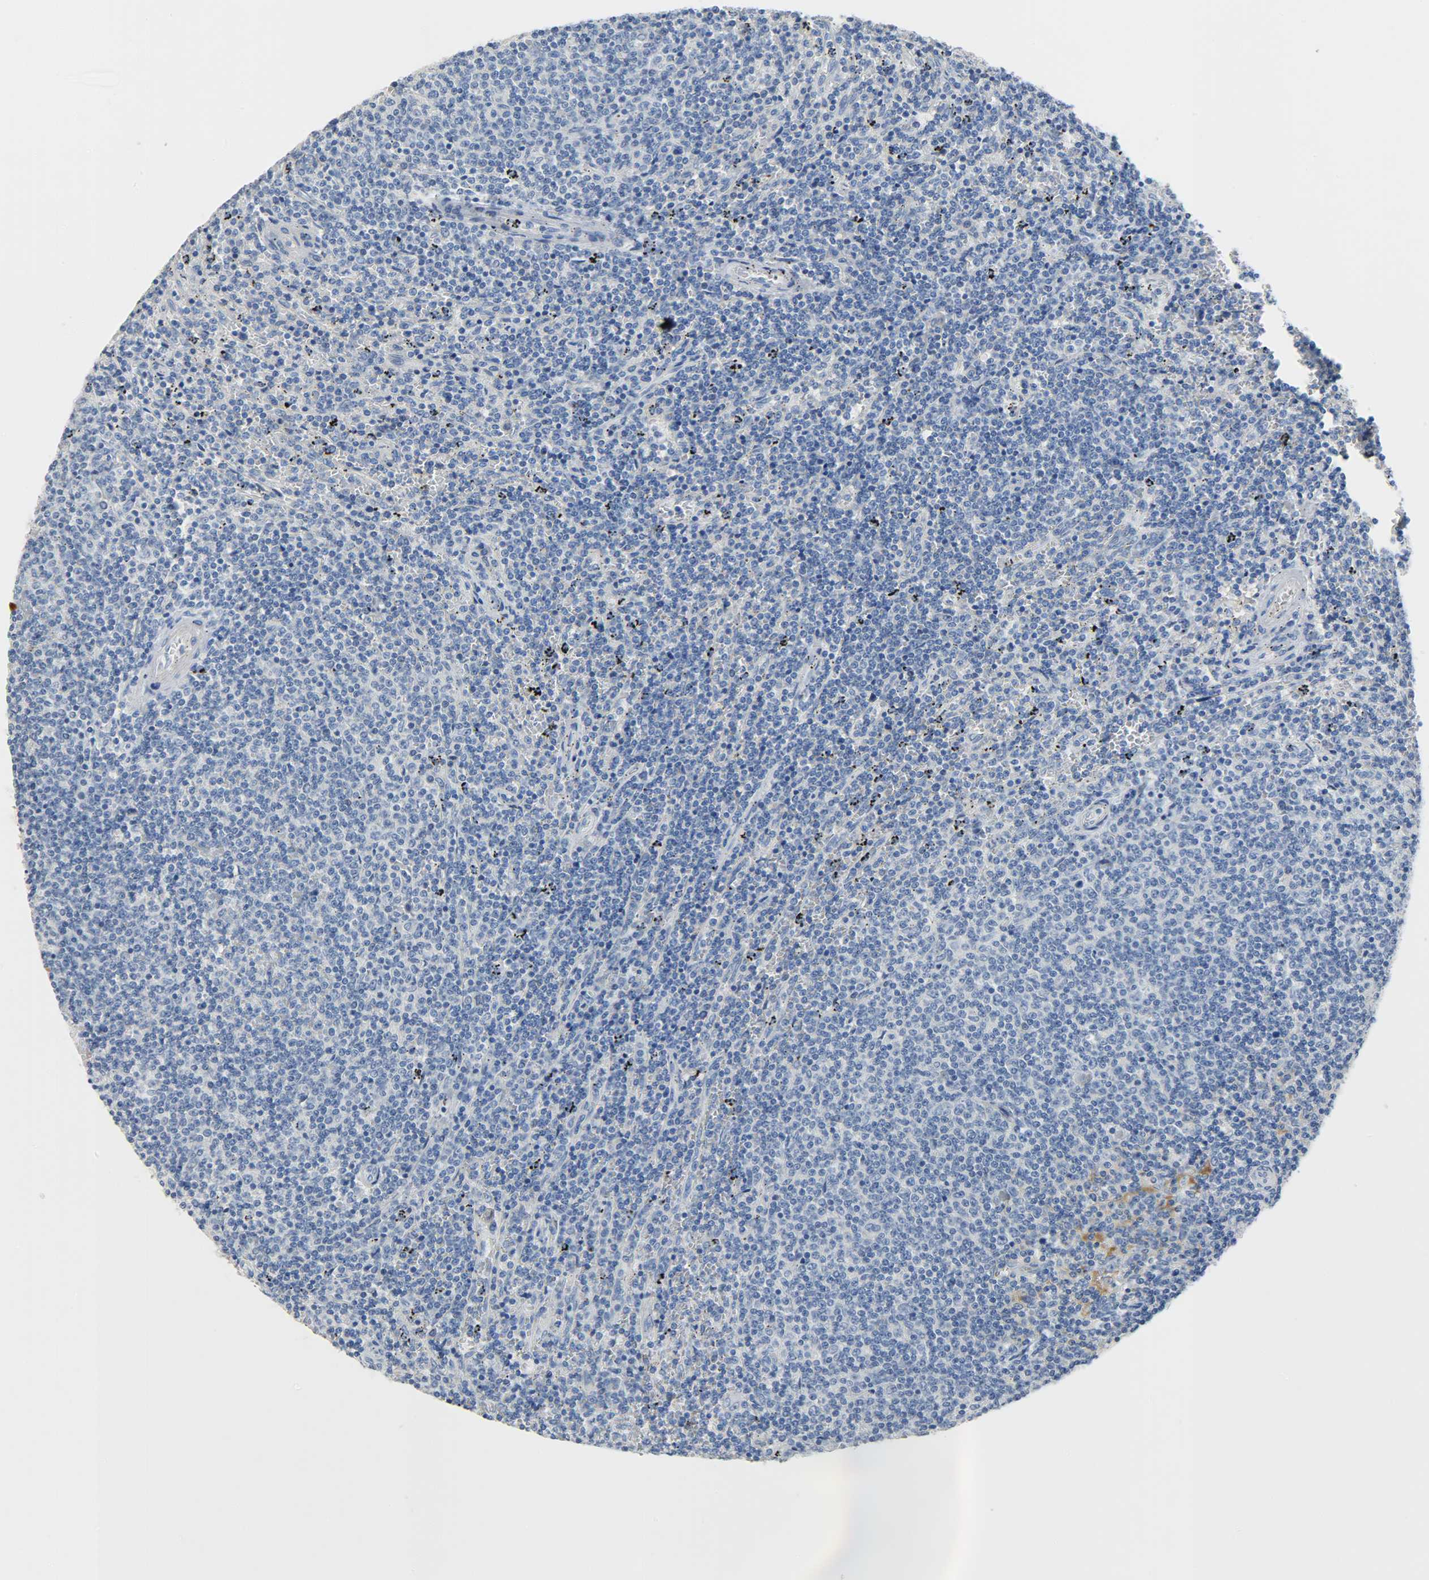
{"staining": {"intensity": "negative", "quantity": "none", "location": "none"}, "tissue": "lymphoma", "cell_type": "Tumor cells", "image_type": "cancer", "snomed": [{"axis": "morphology", "description": "Malignant lymphoma, non-Hodgkin's type, Low grade"}, {"axis": "topography", "description": "Spleen"}], "caption": "An image of human lymphoma is negative for staining in tumor cells.", "gene": "CRP", "patient": {"sex": "female", "age": 50}}